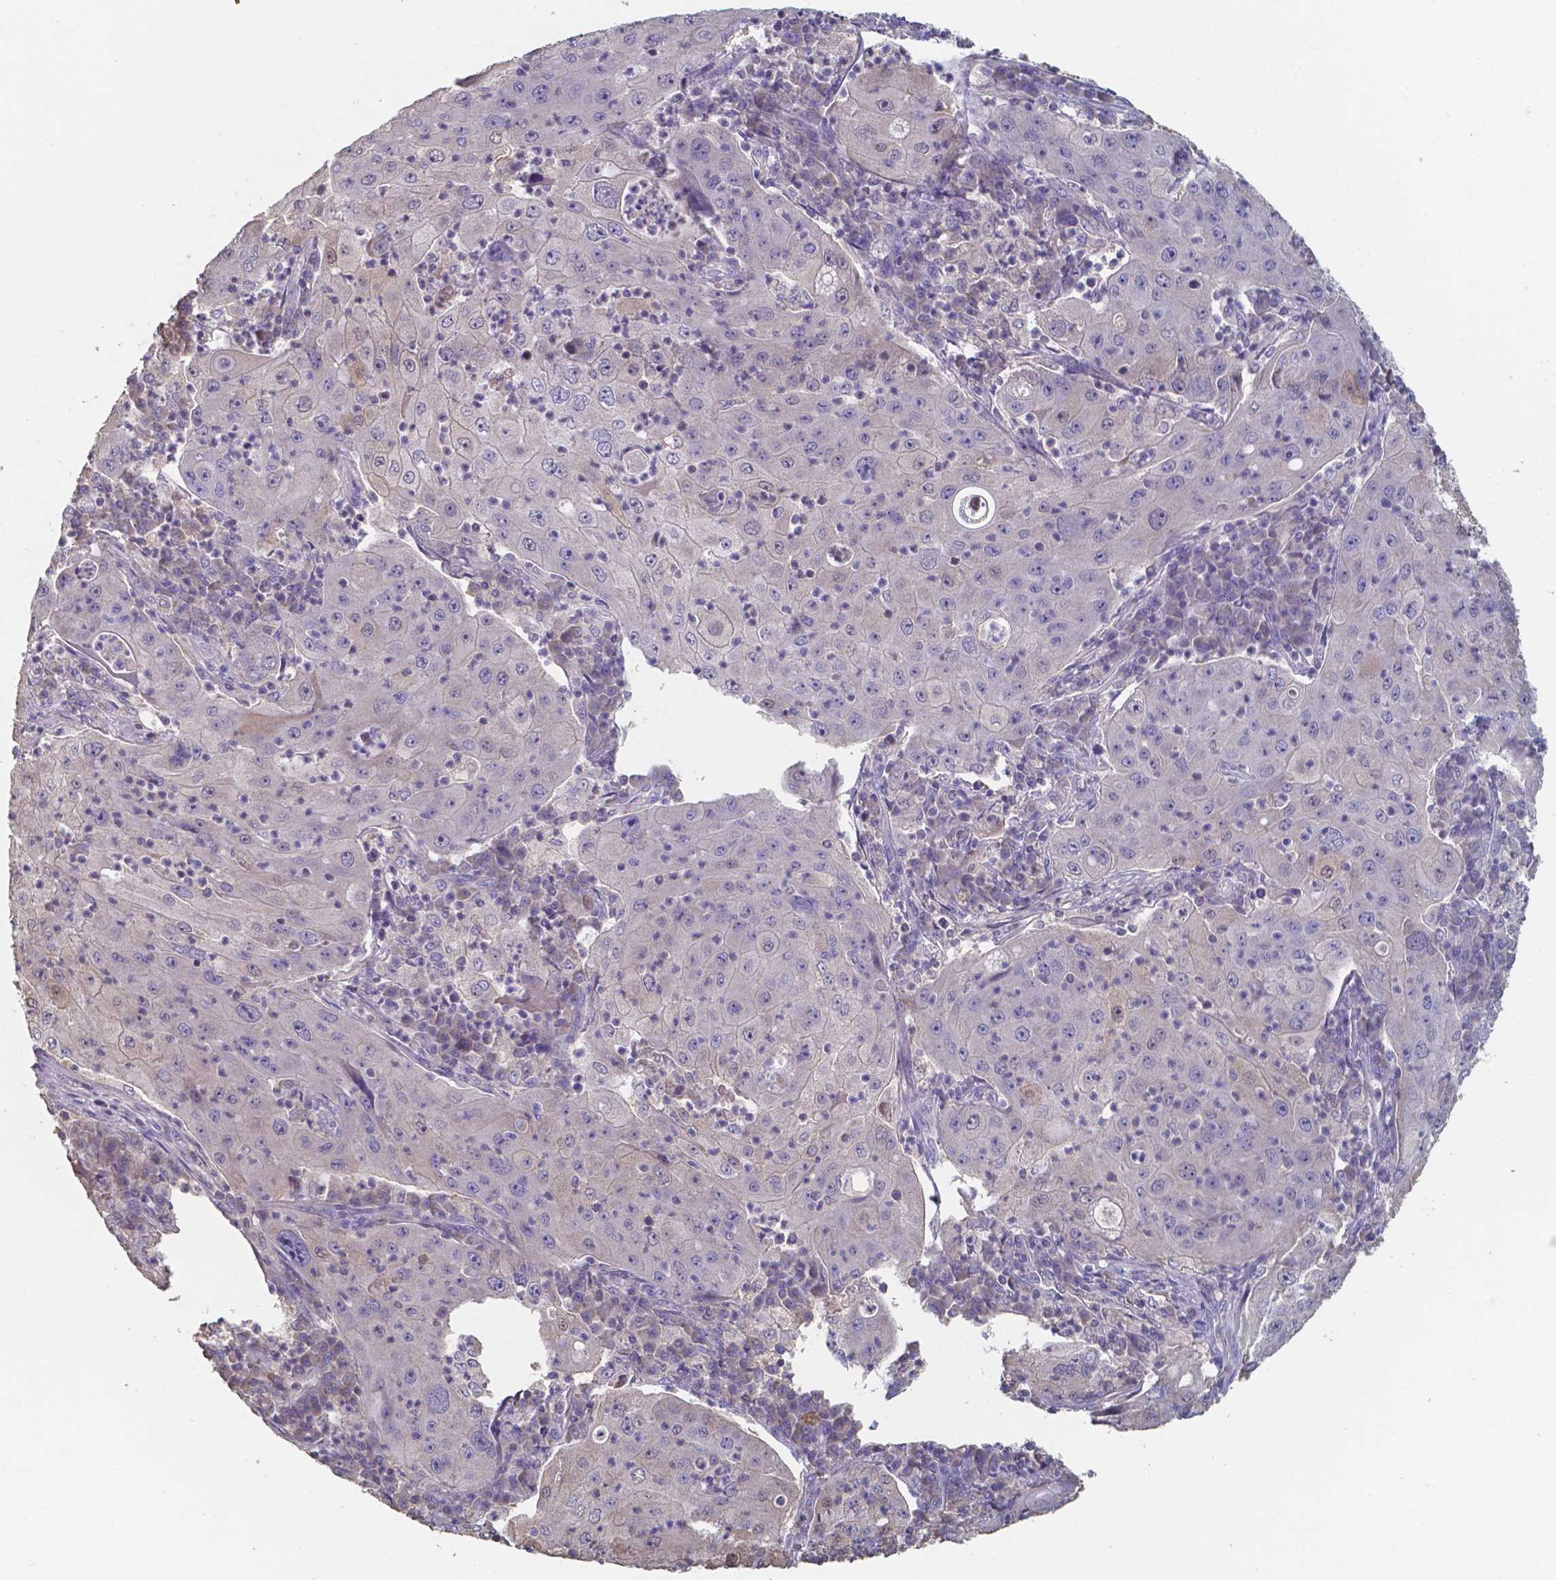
{"staining": {"intensity": "moderate", "quantity": "<25%", "location": "cytoplasmic/membranous,nuclear"}, "tissue": "lung cancer", "cell_type": "Tumor cells", "image_type": "cancer", "snomed": [{"axis": "morphology", "description": "Squamous cell carcinoma, NOS"}, {"axis": "topography", "description": "Lung"}], "caption": "A histopathology image of lung squamous cell carcinoma stained for a protein demonstrates moderate cytoplasmic/membranous and nuclear brown staining in tumor cells. (DAB (3,3'-diaminobenzidine) = brown stain, brightfield microscopy at high magnification).", "gene": "FOXJ1", "patient": {"sex": "female", "age": 59}}